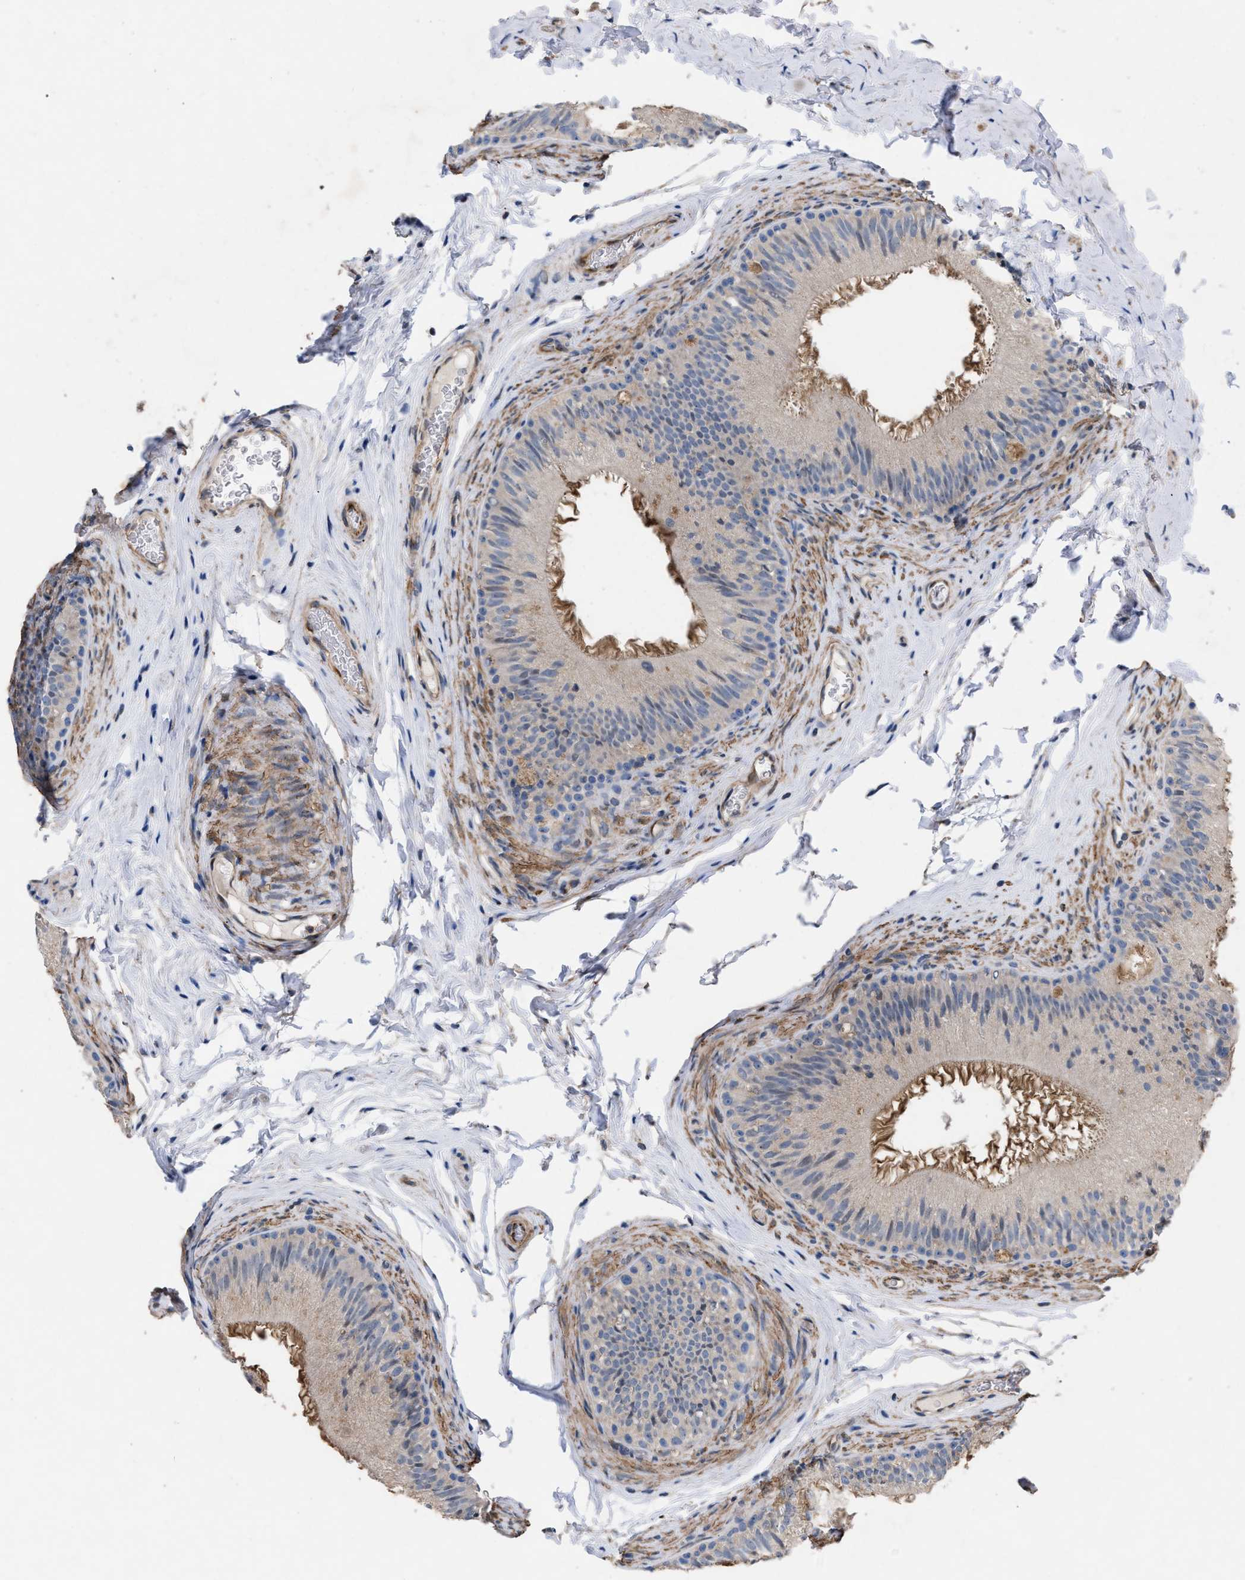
{"staining": {"intensity": "moderate", "quantity": "<25%", "location": "cytoplasmic/membranous"}, "tissue": "epididymis", "cell_type": "Glandular cells", "image_type": "normal", "snomed": [{"axis": "morphology", "description": "Normal tissue, NOS"}, {"axis": "topography", "description": "Testis"}, {"axis": "topography", "description": "Epididymis"}], "caption": "Epididymis stained for a protein exhibits moderate cytoplasmic/membranous positivity in glandular cells. (IHC, brightfield microscopy, high magnification).", "gene": "TMEM131", "patient": {"sex": "male", "age": 36}}